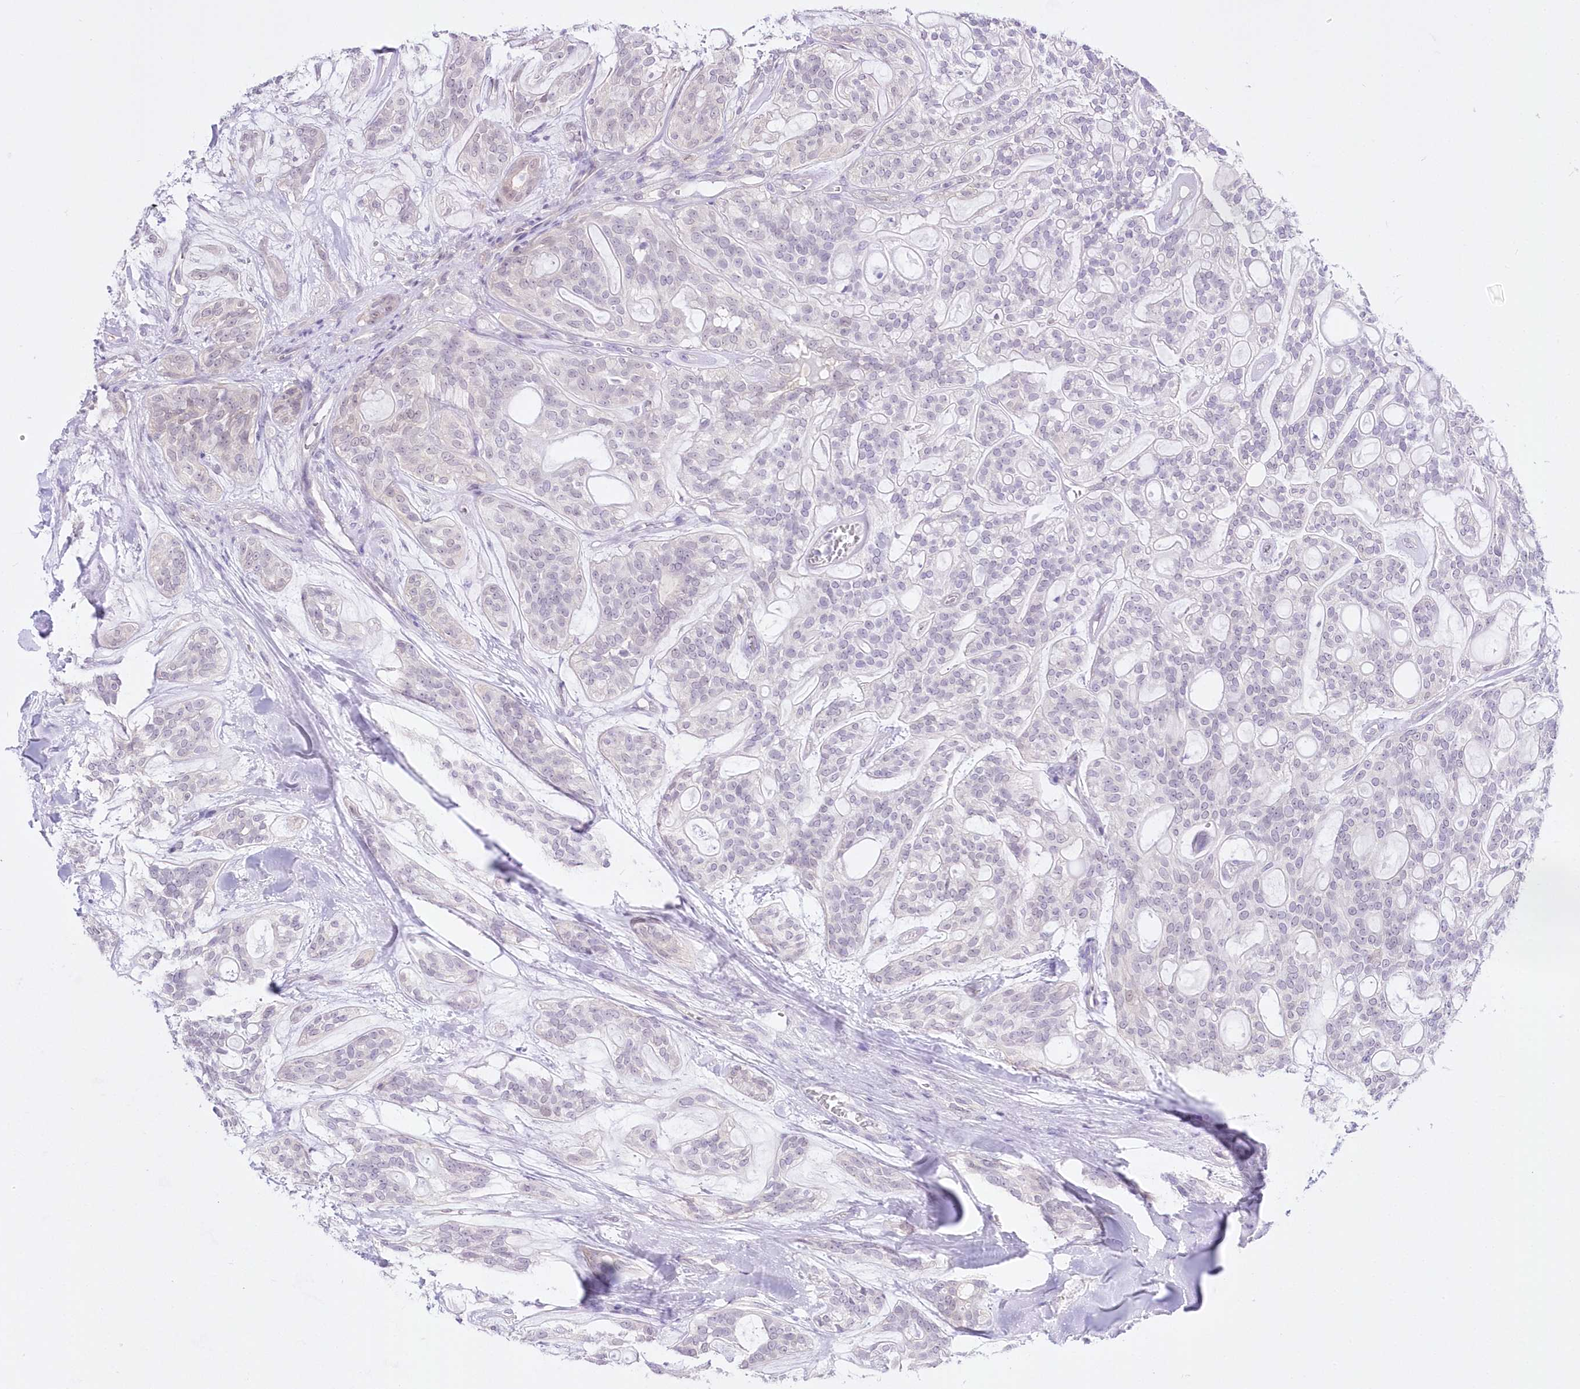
{"staining": {"intensity": "negative", "quantity": "none", "location": "none"}, "tissue": "head and neck cancer", "cell_type": "Tumor cells", "image_type": "cancer", "snomed": [{"axis": "morphology", "description": "Adenocarcinoma, NOS"}, {"axis": "topography", "description": "Head-Neck"}], "caption": "A micrograph of head and neck cancer (adenocarcinoma) stained for a protein demonstrates no brown staining in tumor cells.", "gene": "UBA6", "patient": {"sex": "male", "age": 66}}